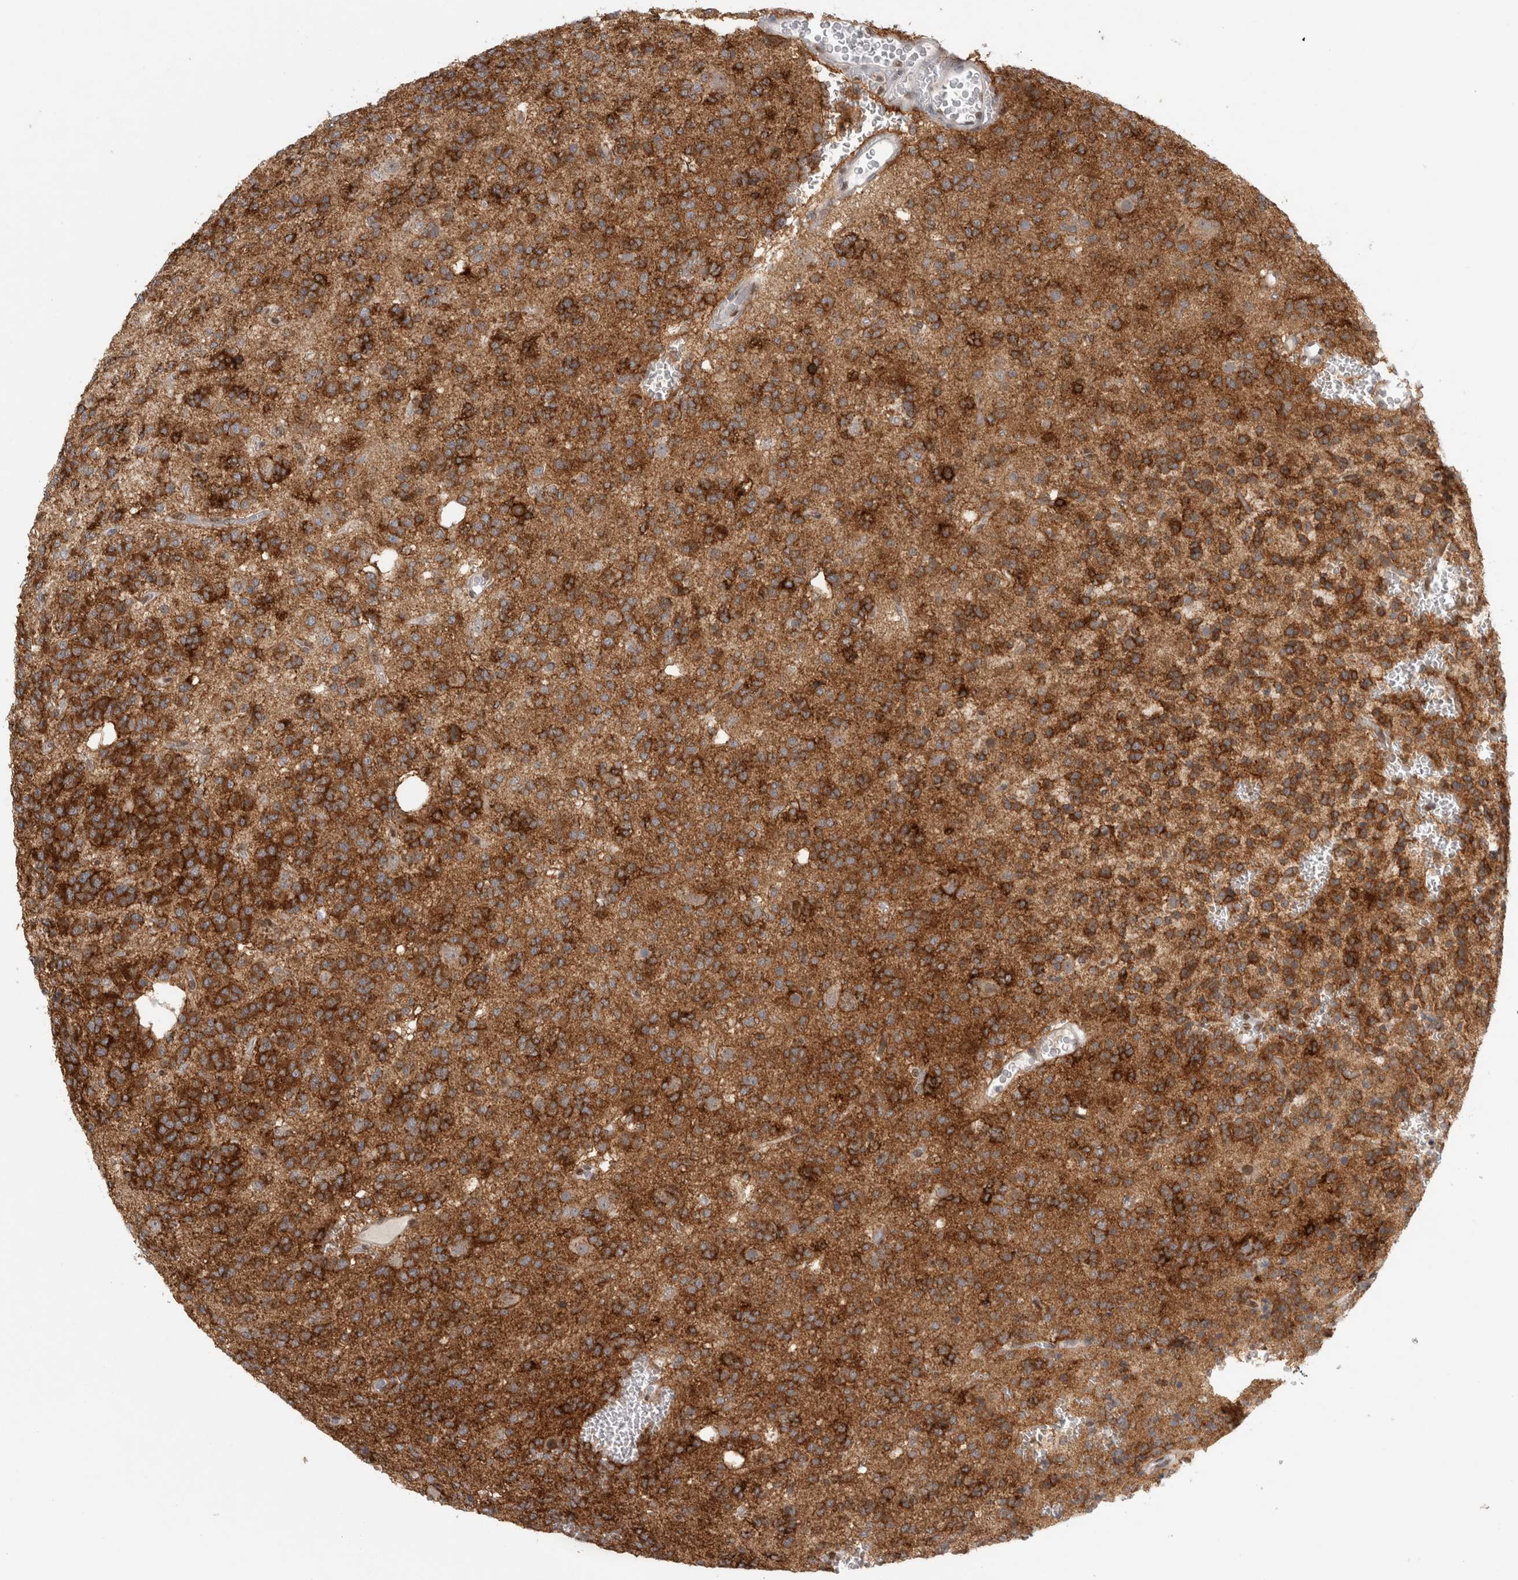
{"staining": {"intensity": "strong", "quantity": "25%-75%", "location": "cytoplasmic/membranous"}, "tissue": "glioma", "cell_type": "Tumor cells", "image_type": "cancer", "snomed": [{"axis": "morphology", "description": "Glioma, malignant, Low grade"}, {"axis": "topography", "description": "Brain"}], "caption": "Tumor cells exhibit high levels of strong cytoplasmic/membranous positivity in approximately 25%-75% of cells in human low-grade glioma (malignant). (IHC, brightfield microscopy, high magnification).", "gene": "SRARP", "patient": {"sex": "male", "age": 38}}